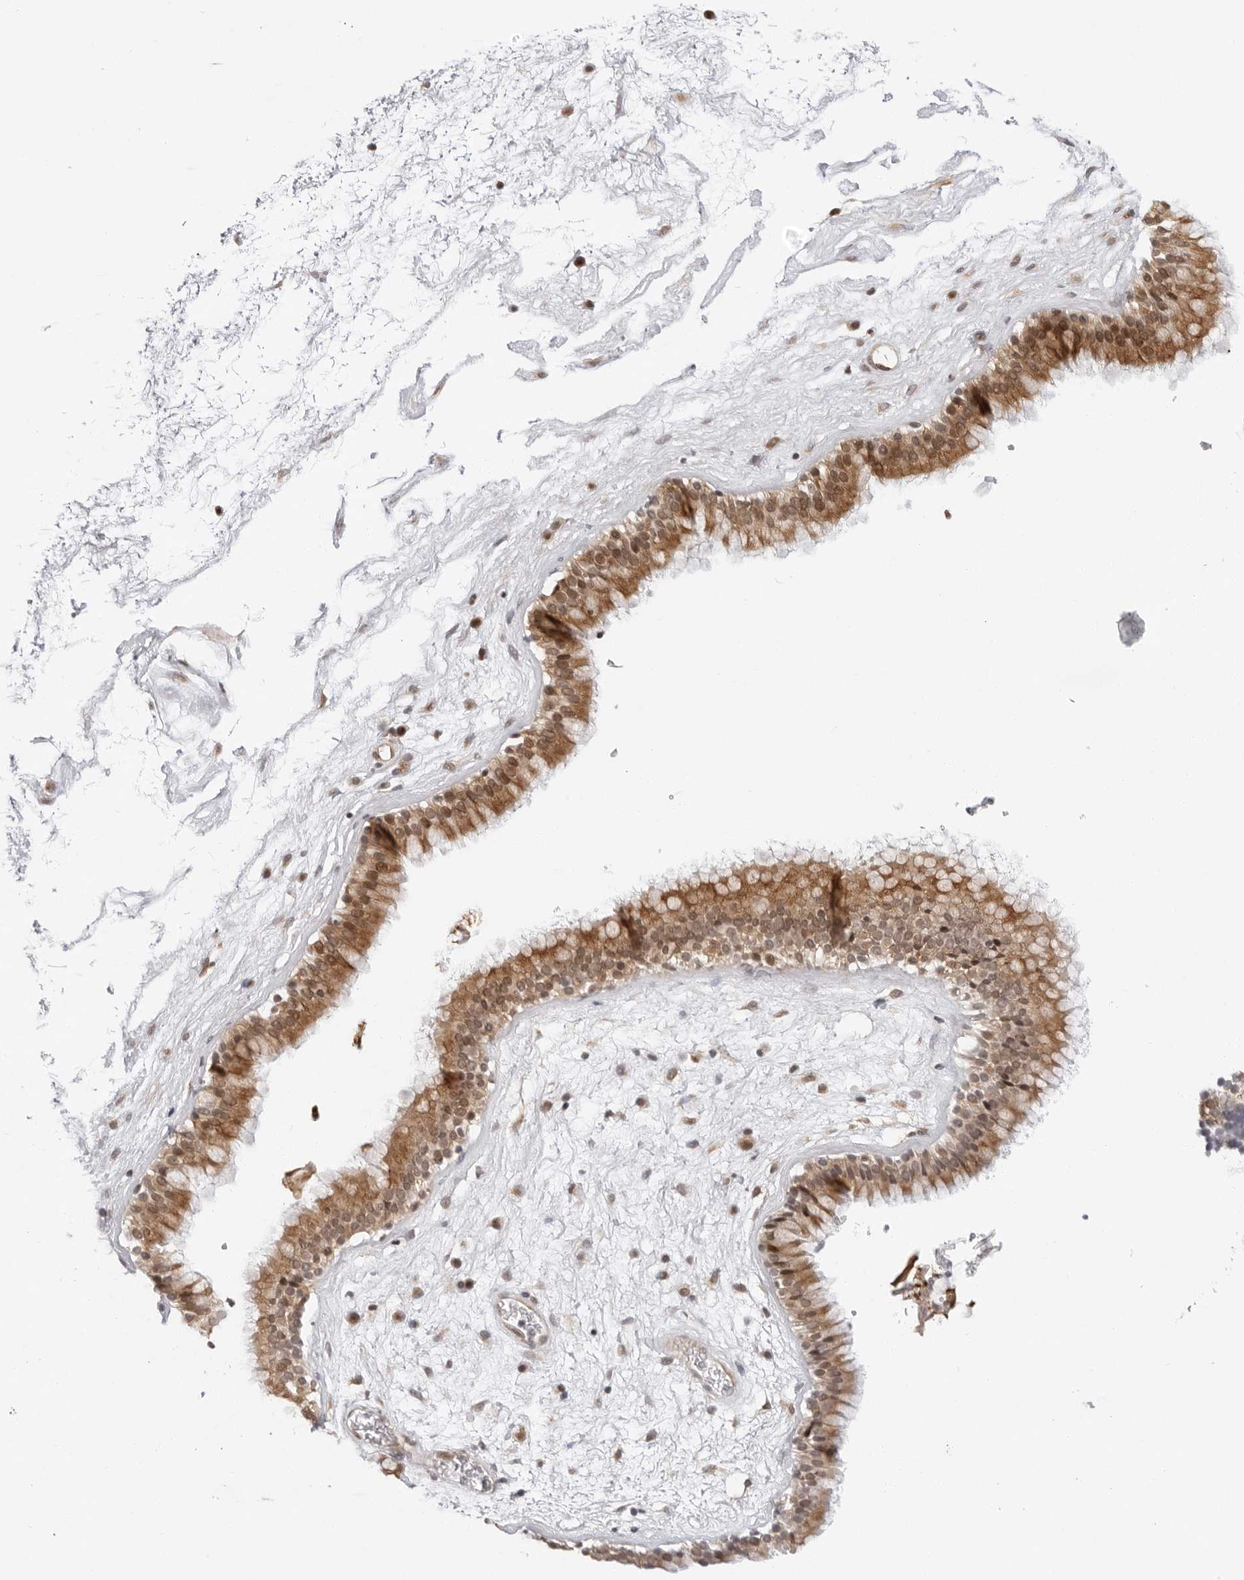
{"staining": {"intensity": "moderate", "quantity": ">75%", "location": "cytoplasmic/membranous,nuclear"}, "tissue": "nasopharynx", "cell_type": "Respiratory epithelial cells", "image_type": "normal", "snomed": [{"axis": "morphology", "description": "Normal tissue, NOS"}, {"axis": "morphology", "description": "Inflammation, NOS"}, {"axis": "topography", "description": "Nasopharynx"}], "caption": "IHC (DAB) staining of unremarkable human nasopharynx demonstrates moderate cytoplasmic/membranous,nuclear protein expression in about >75% of respiratory epithelial cells.", "gene": "ITGB3BP", "patient": {"sex": "male", "age": 48}}